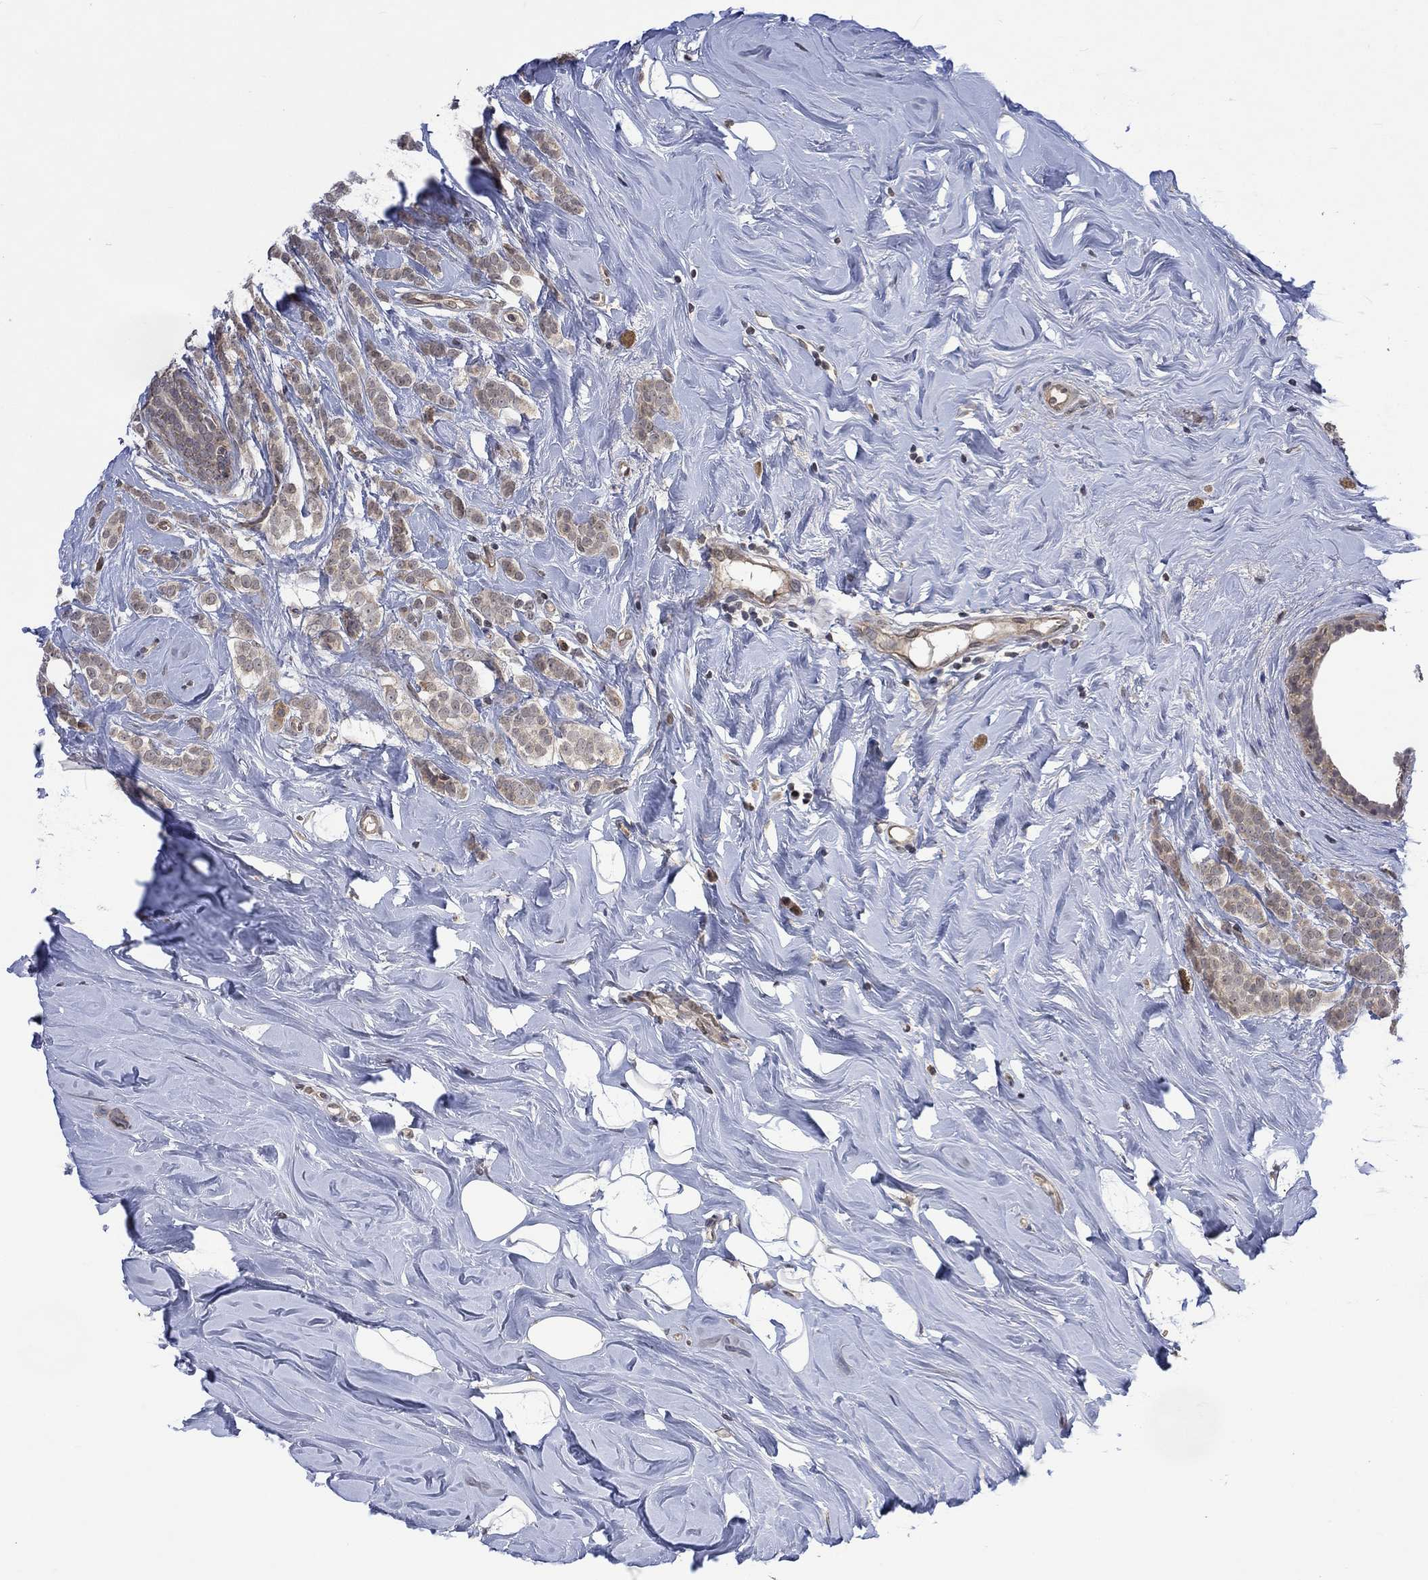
{"staining": {"intensity": "weak", "quantity": ">75%", "location": "cytoplasmic/membranous"}, "tissue": "breast cancer", "cell_type": "Tumor cells", "image_type": "cancer", "snomed": [{"axis": "morphology", "description": "Lobular carcinoma"}, {"axis": "topography", "description": "Breast"}], "caption": "Breast cancer was stained to show a protein in brown. There is low levels of weak cytoplasmic/membranous positivity in approximately >75% of tumor cells.", "gene": "GRIN2D", "patient": {"sex": "female", "age": 49}}